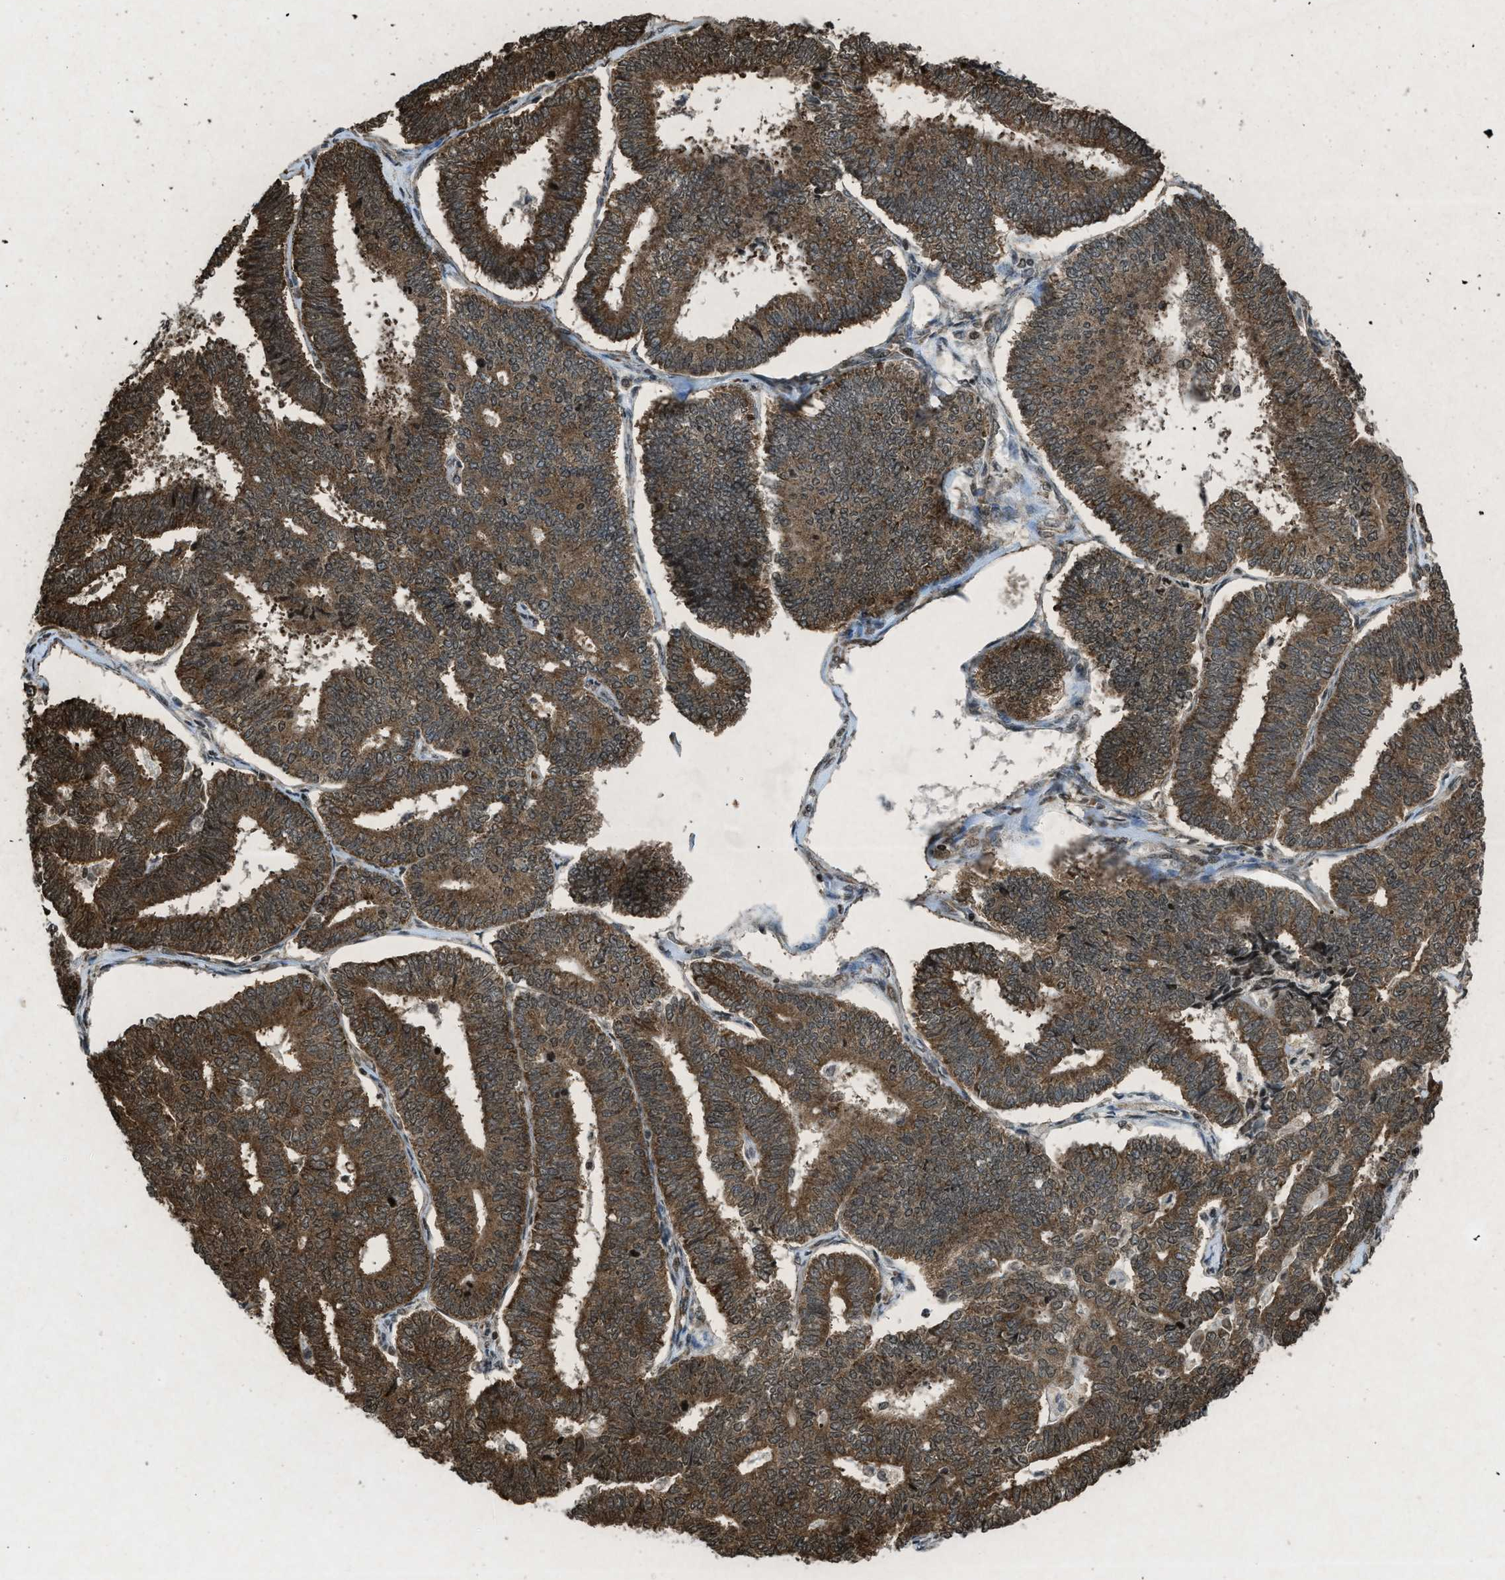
{"staining": {"intensity": "moderate", "quantity": ">75%", "location": "cytoplasmic/membranous"}, "tissue": "endometrial cancer", "cell_type": "Tumor cells", "image_type": "cancer", "snomed": [{"axis": "morphology", "description": "Adenocarcinoma, NOS"}, {"axis": "topography", "description": "Endometrium"}], "caption": "This image displays IHC staining of endometrial cancer, with medium moderate cytoplasmic/membranous expression in approximately >75% of tumor cells.", "gene": "NXF1", "patient": {"sex": "female", "age": 70}}